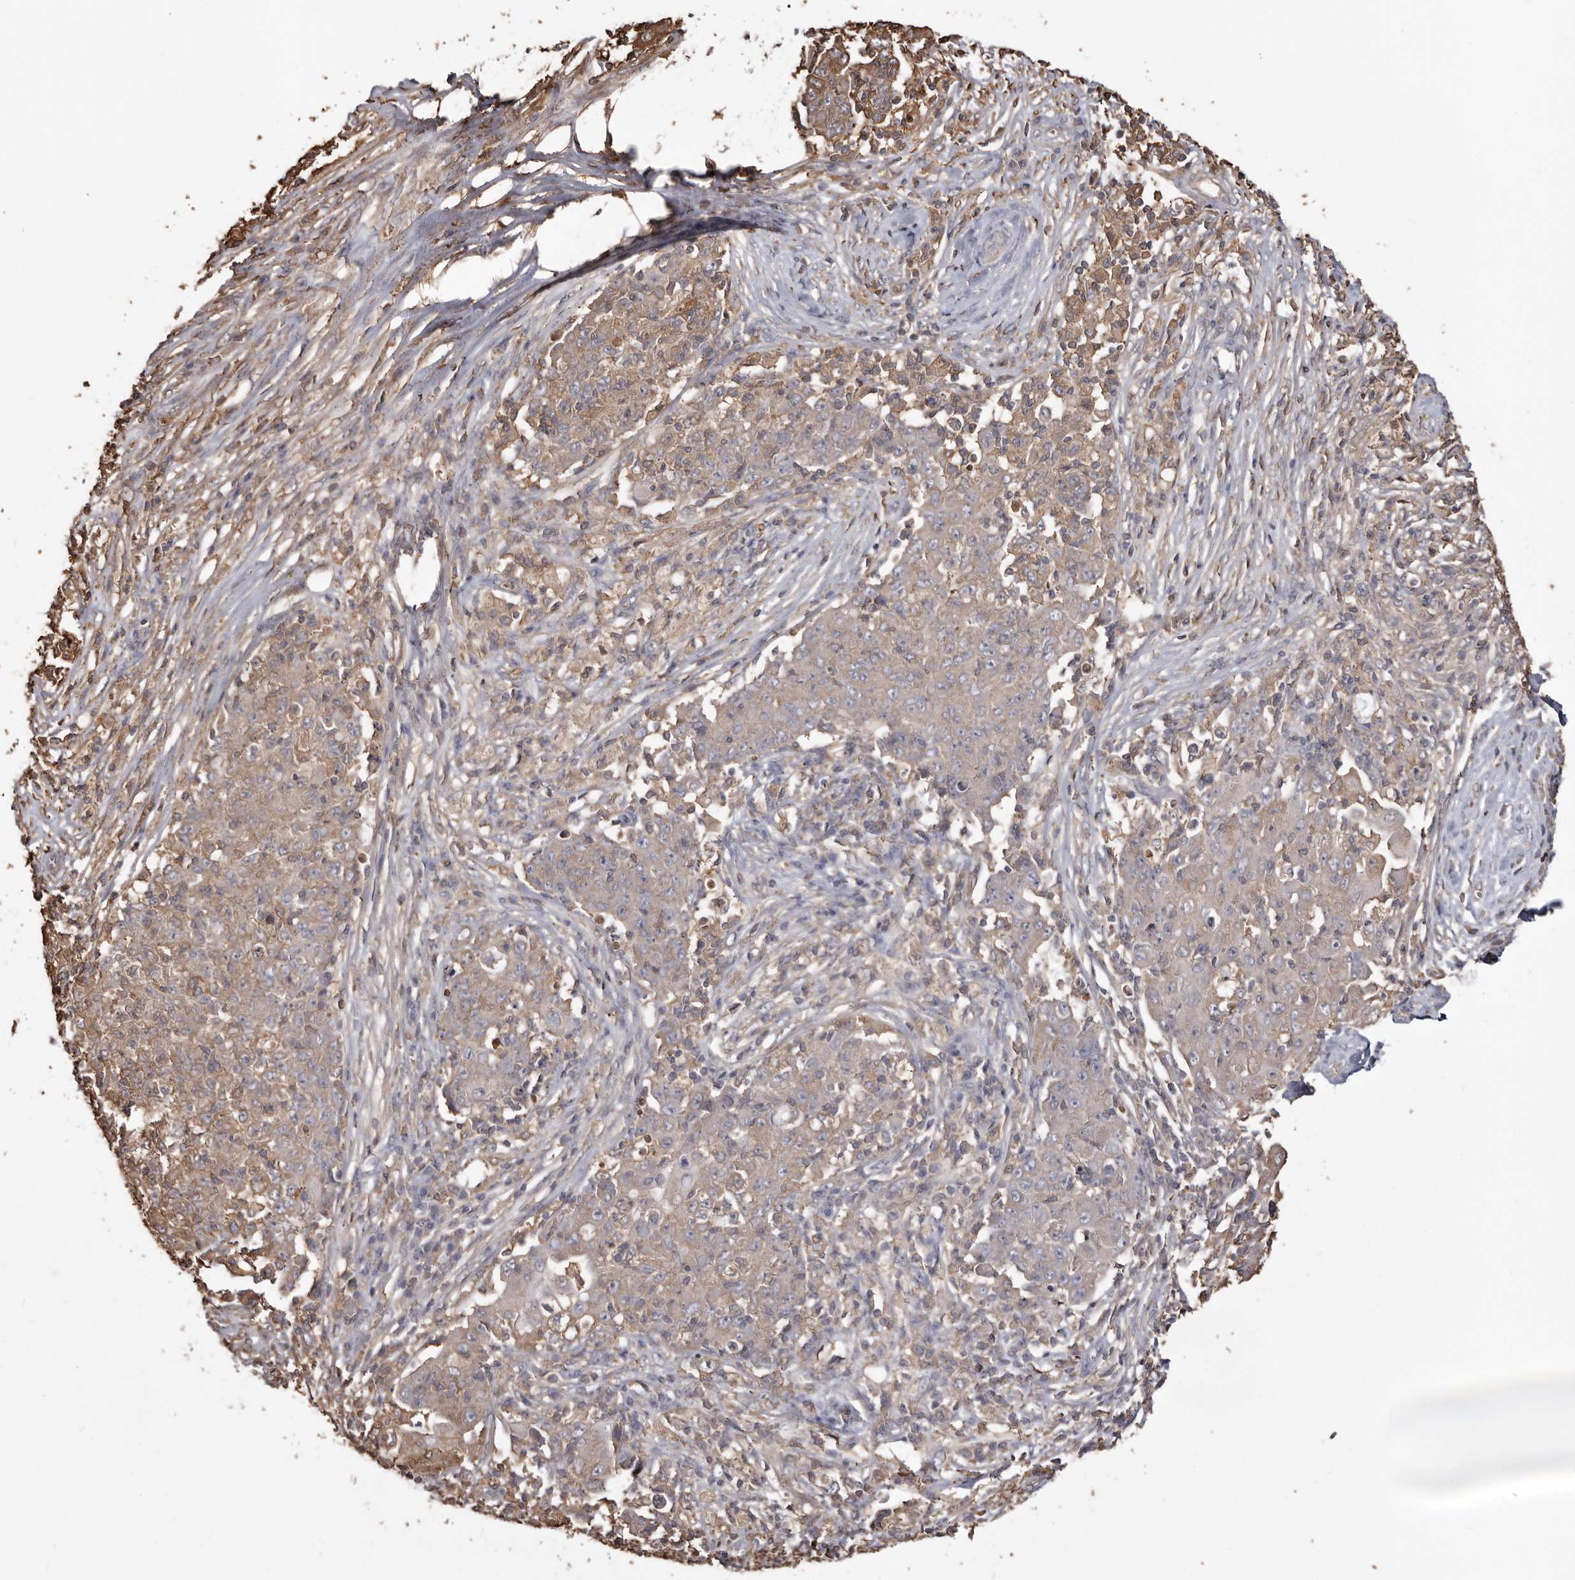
{"staining": {"intensity": "weak", "quantity": "25%-75%", "location": "cytoplasmic/membranous"}, "tissue": "ovarian cancer", "cell_type": "Tumor cells", "image_type": "cancer", "snomed": [{"axis": "morphology", "description": "Carcinoma, endometroid"}, {"axis": "topography", "description": "Ovary"}], "caption": "High-power microscopy captured an immunohistochemistry (IHC) photomicrograph of ovarian cancer, revealing weak cytoplasmic/membranous staining in approximately 25%-75% of tumor cells.", "gene": "PKM", "patient": {"sex": "female", "age": 42}}